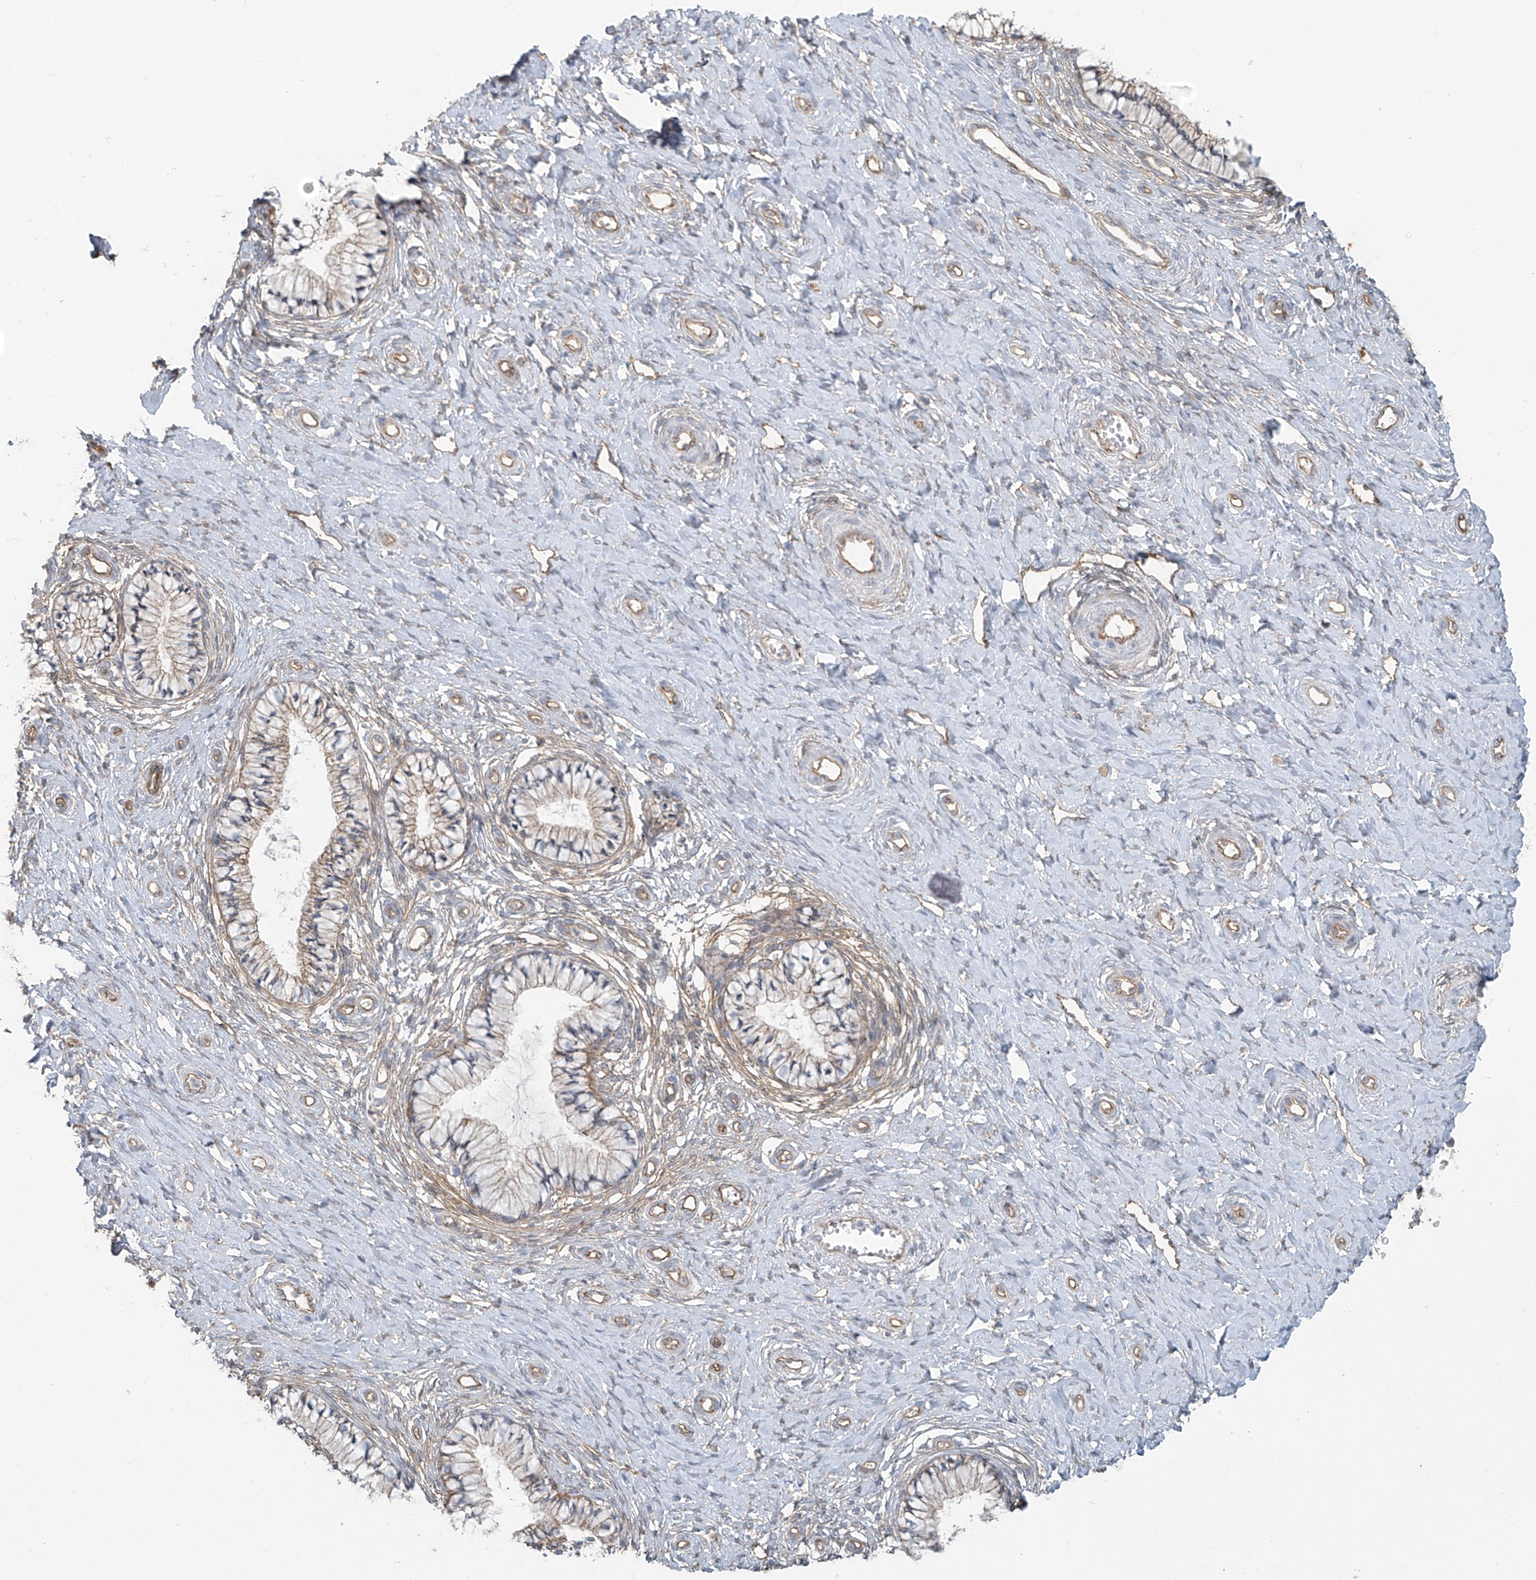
{"staining": {"intensity": "moderate", "quantity": "25%-75%", "location": "cytoplasmic/membranous"}, "tissue": "cervix", "cell_type": "Glandular cells", "image_type": "normal", "snomed": [{"axis": "morphology", "description": "Normal tissue, NOS"}, {"axis": "topography", "description": "Cervix"}], "caption": "An immunohistochemistry photomicrograph of benign tissue is shown. Protein staining in brown highlights moderate cytoplasmic/membranous positivity in cervix within glandular cells.", "gene": "TUBE1", "patient": {"sex": "female", "age": 36}}